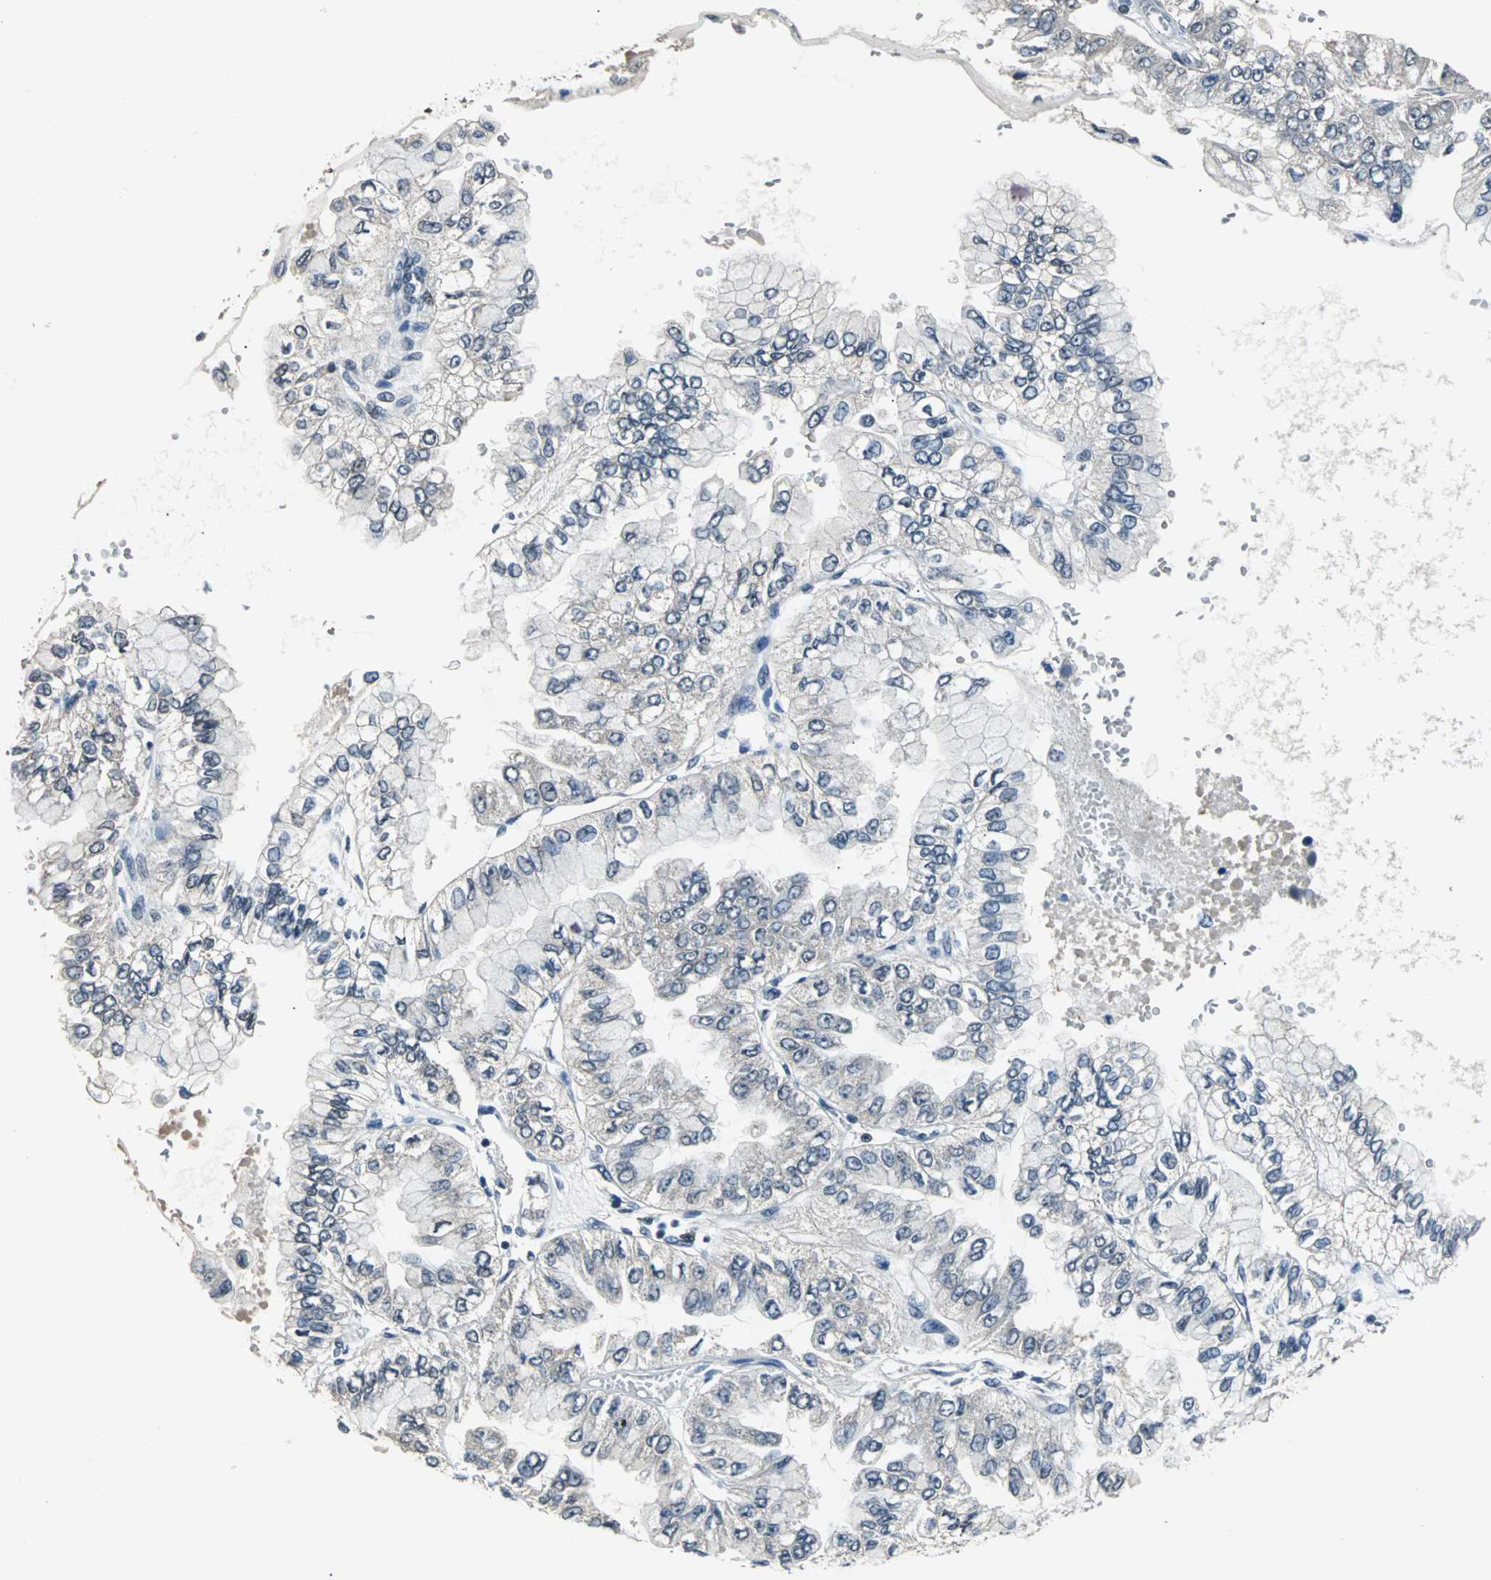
{"staining": {"intensity": "negative", "quantity": "none", "location": "none"}, "tissue": "liver cancer", "cell_type": "Tumor cells", "image_type": "cancer", "snomed": [{"axis": "morphology", "description": "Cholangiocarcinoma"}, {"axis": "topography", "description": "Liver"}], "caption": "The immunohistochemistry (IHC) histopathology image has no significant positivity in tumor cells of liver cholangiocarcinoma tissue.", "gene": "USP28", "patient": {"sex": "female", "age": 79}}